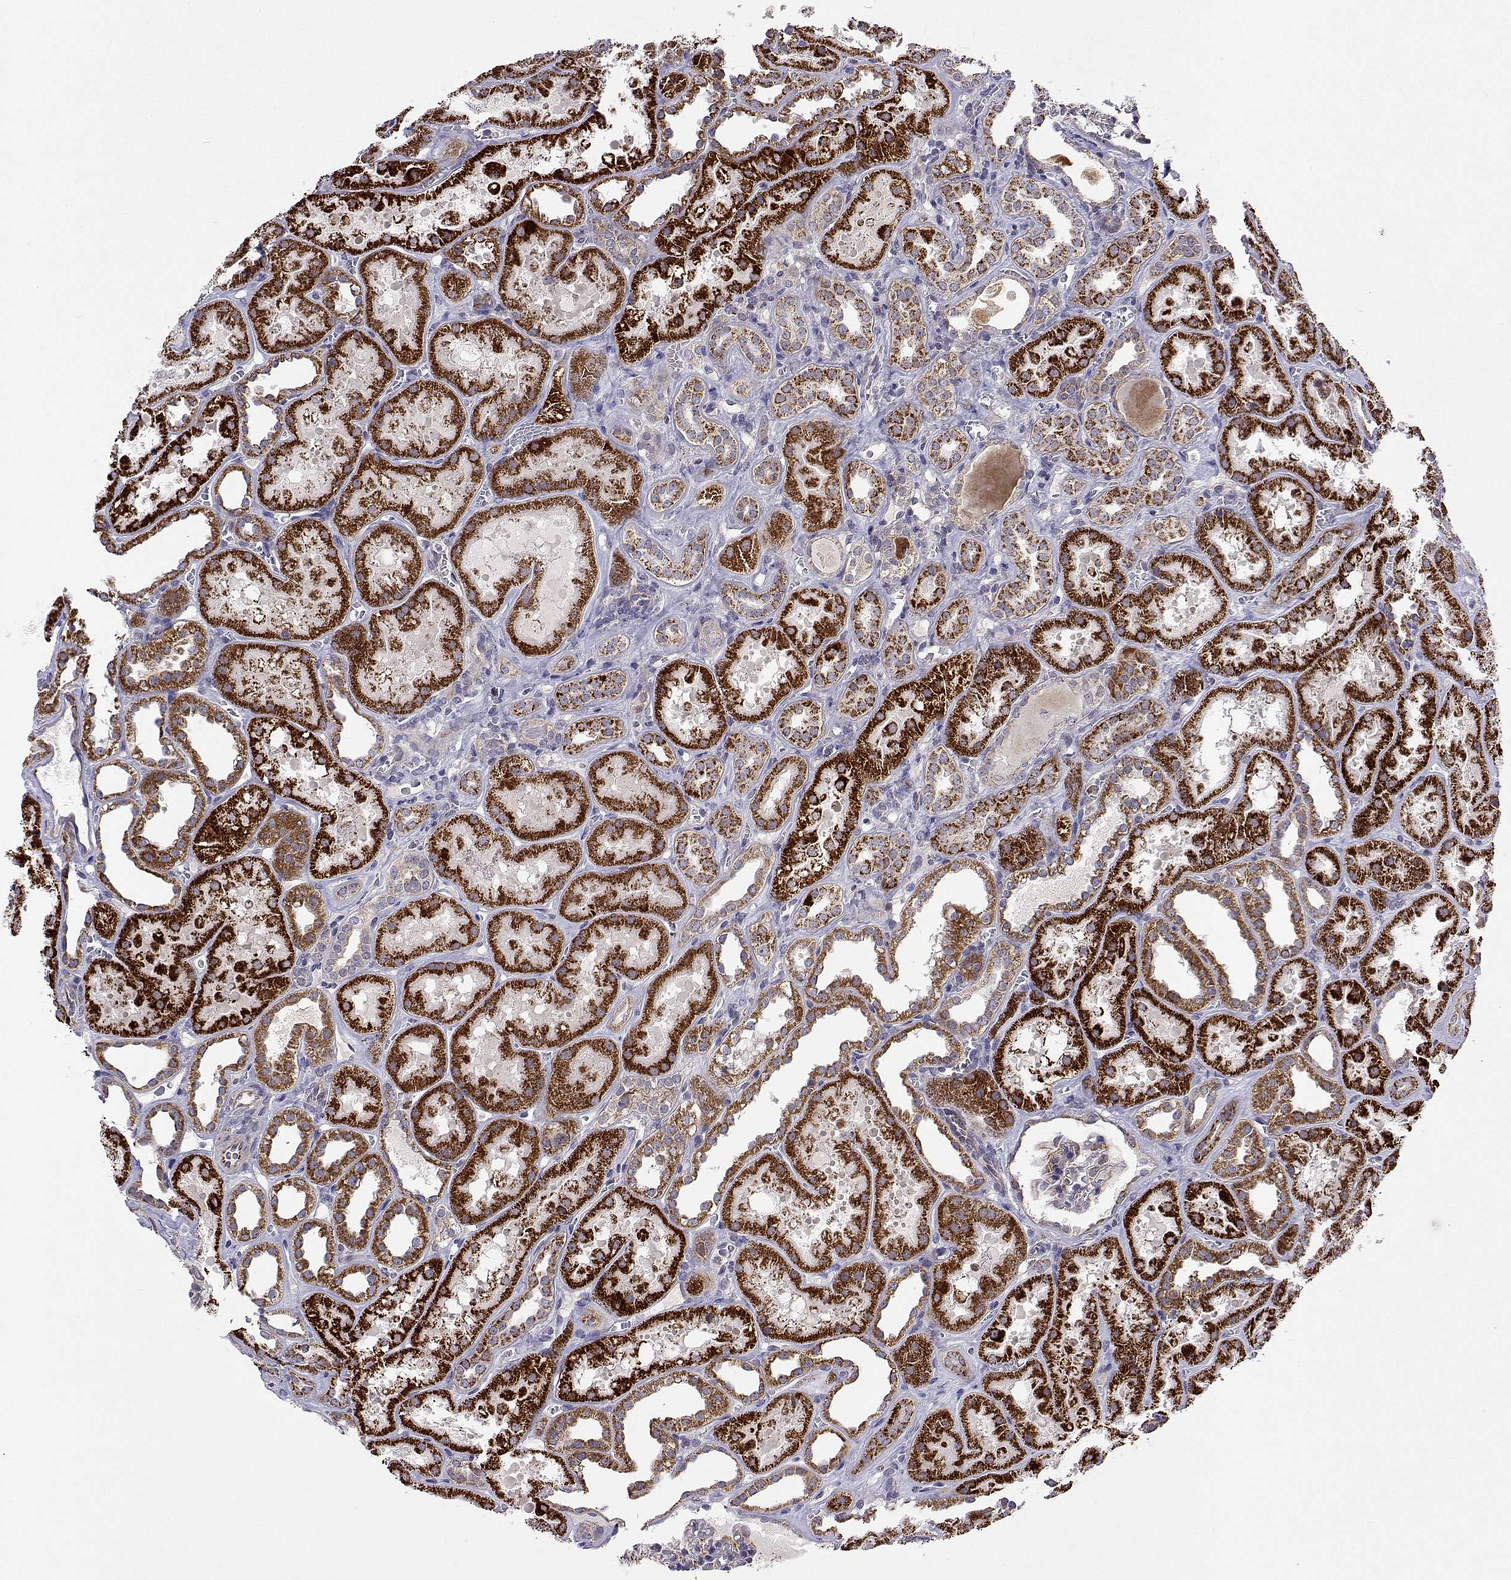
{"staining": {"intensity": "weak", "quantity": "<25%", "location": "cytoplasmic/membranous"}, "tissue": "kidney", "cell_type": "Cells in glomeruli", "image_type": "normal", "snomed": [{"axis": "morphology", "description": "Normal tissue, NOS"}, {"axis": "topography", "description": "Kidney"}], "caption": "Immunohistochemical staining of normal kidney shows no significant positivity in cells in glomeruli. (DAB (3,3'-diaminobenzidine) immunohistochemistry (IHC), high magnification).", "gene": "DHTKD1", "patient": {"sex": "female", "age": 41}}